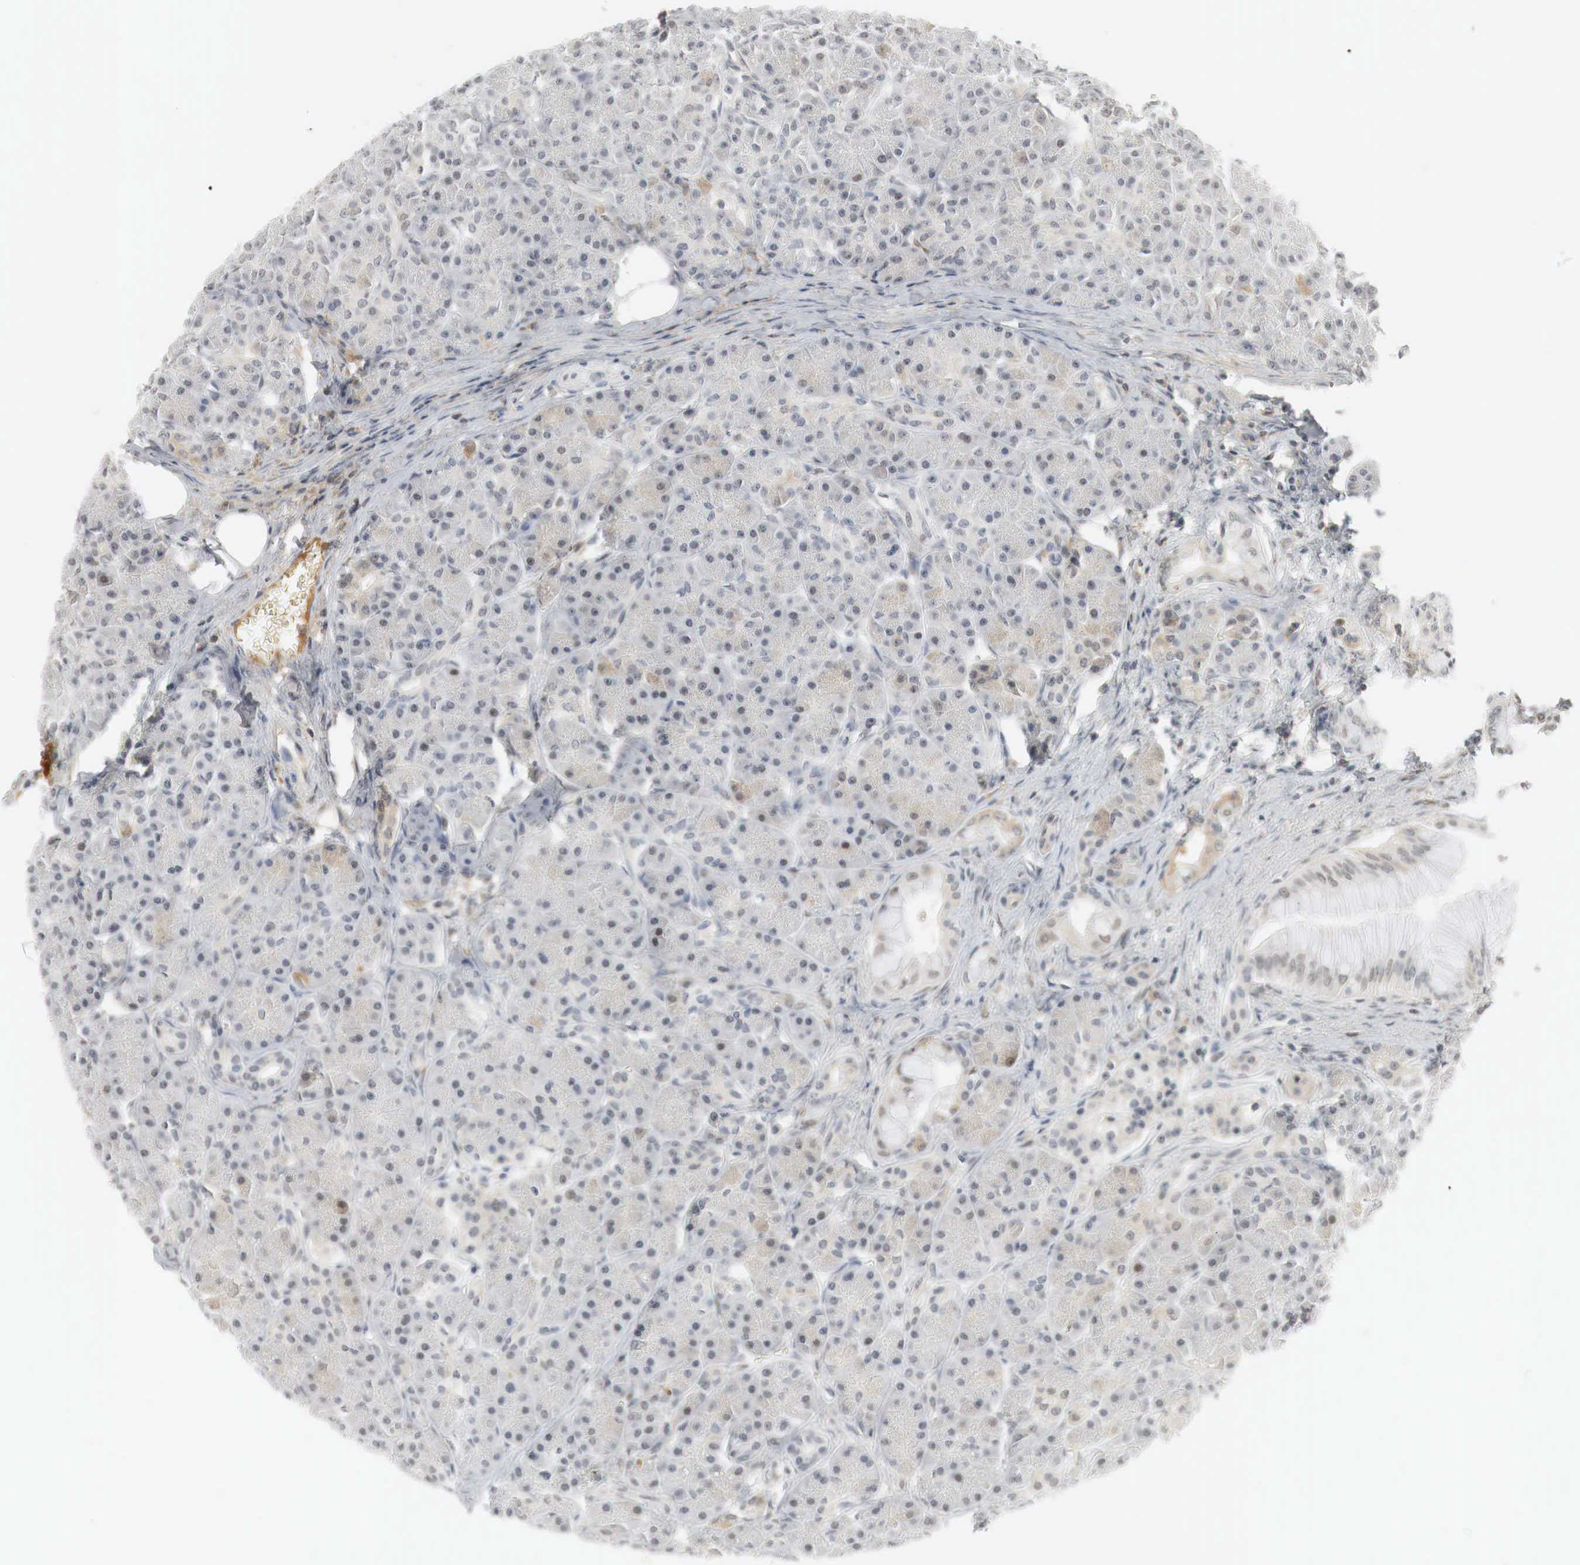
{"staining": {"intensity": "weak", "quantity": ">75%", "location": "cytoplasmic/membranous,nuclear"}, "tissue": "pancreas", "cell_type": "Exocrine glandular cells", "image_type": "normal", "snomed": [{"axis": "morphology", "description": "Normal tissue, NOS"}, {"axis": "topography", "description": "Pancreas"}], "caption": "Immunohistochemical staining of benign pancreas shows weak cytoplasmic/membranous,nuclear protein staining in approximately >75% of exocrine glandular cells.", "gene": "MYC", "patient": {"sex": "male", "age": 73}}